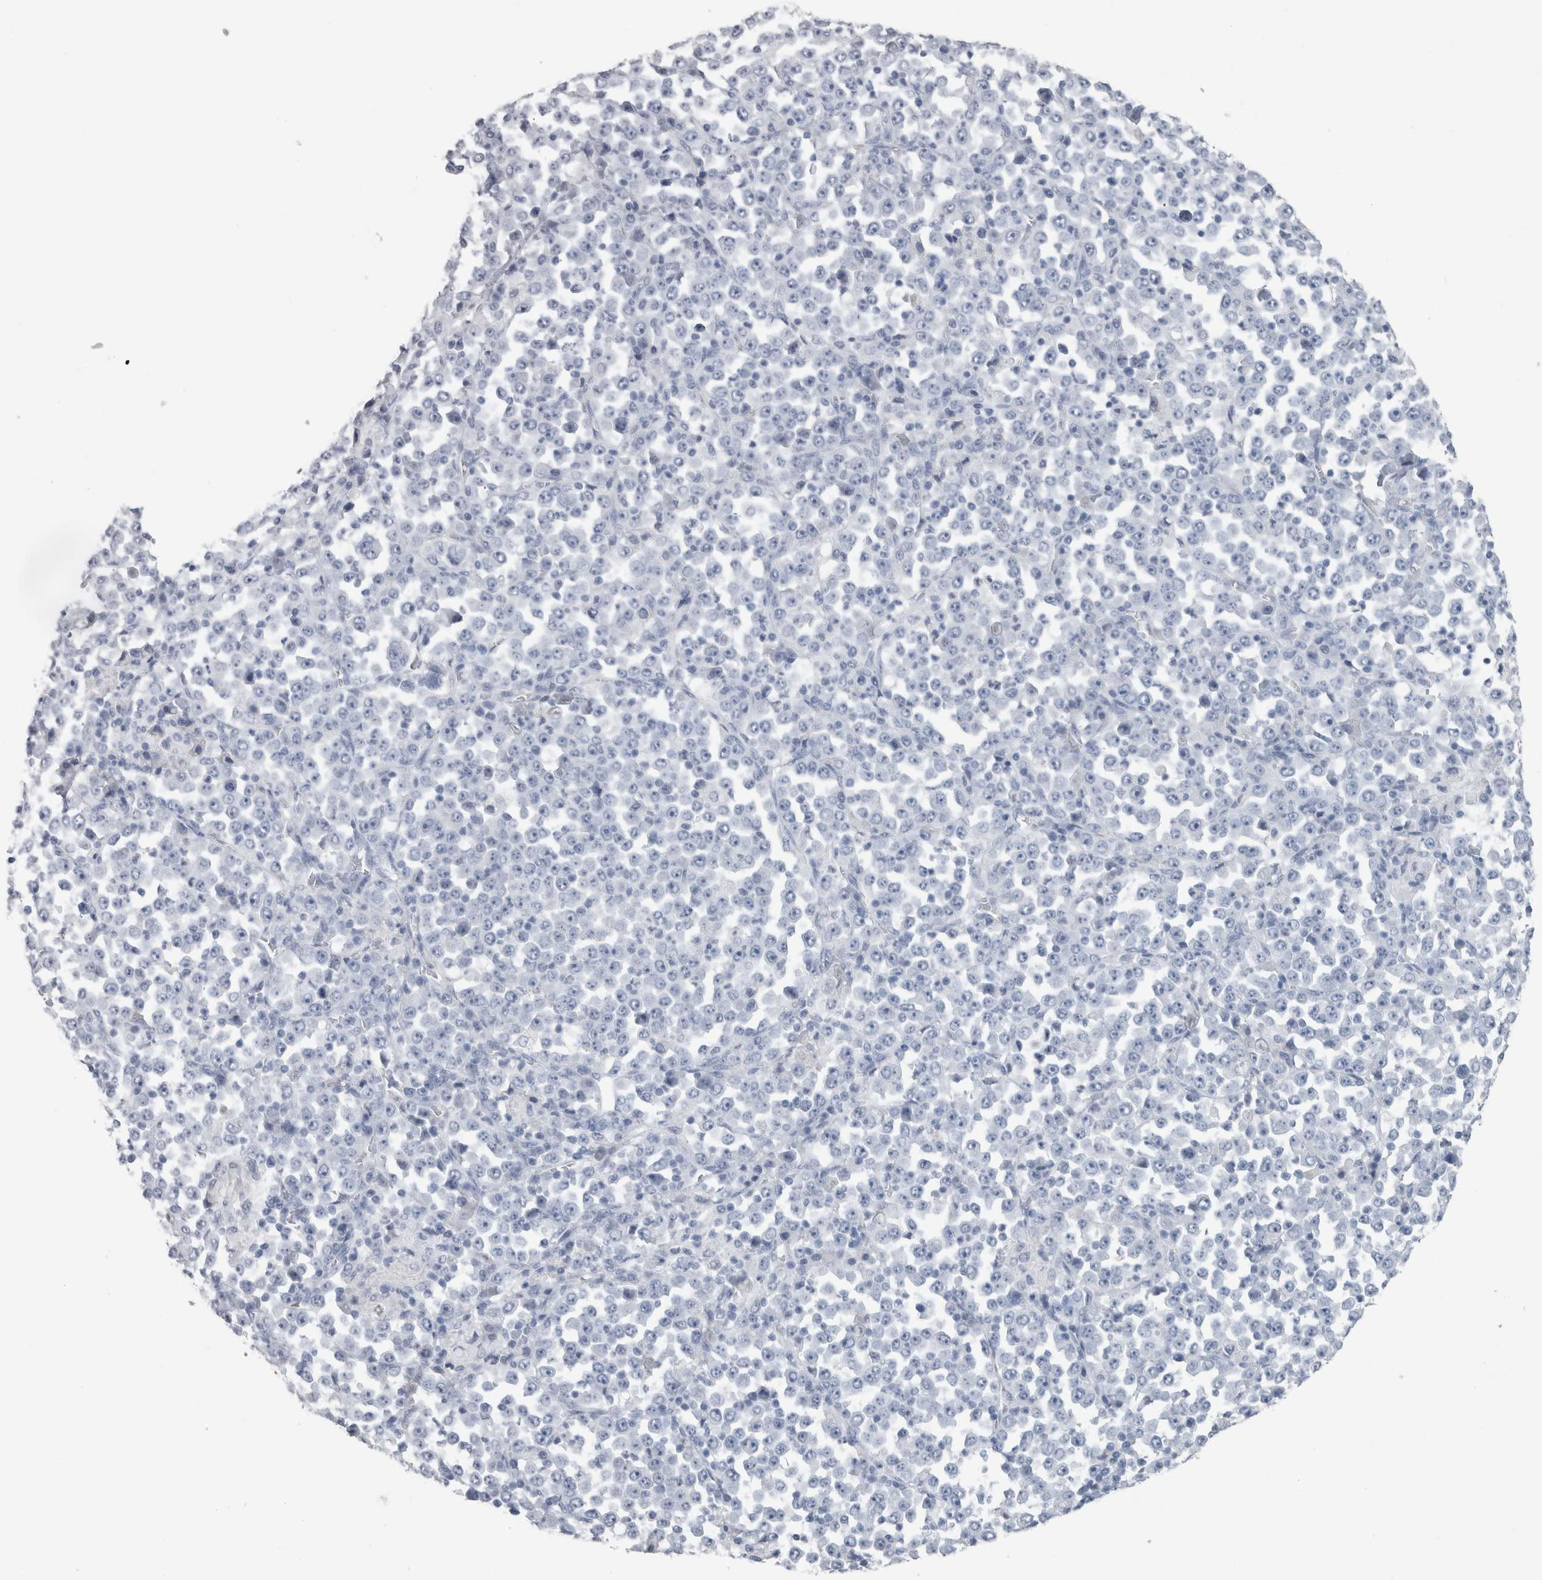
{"staining": {"intensity": "negative", "quantity": "none", "location": "none"}, "tissue": "stomach cancer", "cell_type": "Tumor cells", "image_type": "cancer", "snomed": [{"axis": "morphology", "description": "Normal tissue, NOS"}, {"axis": "morphology", "description": "Adenocarcinoma, NOS"}, {"axis": "topography", "description": "Stomach, upper"}, {"axis": "topography", "description": "Stomach"}], "caption": "Adenocarcinoma (stomach) stained for a protein using immunohistochemistry displays no expression tumor cells.", "gene": "MSMB", "patient": {"sex": "male", "age": 59}}